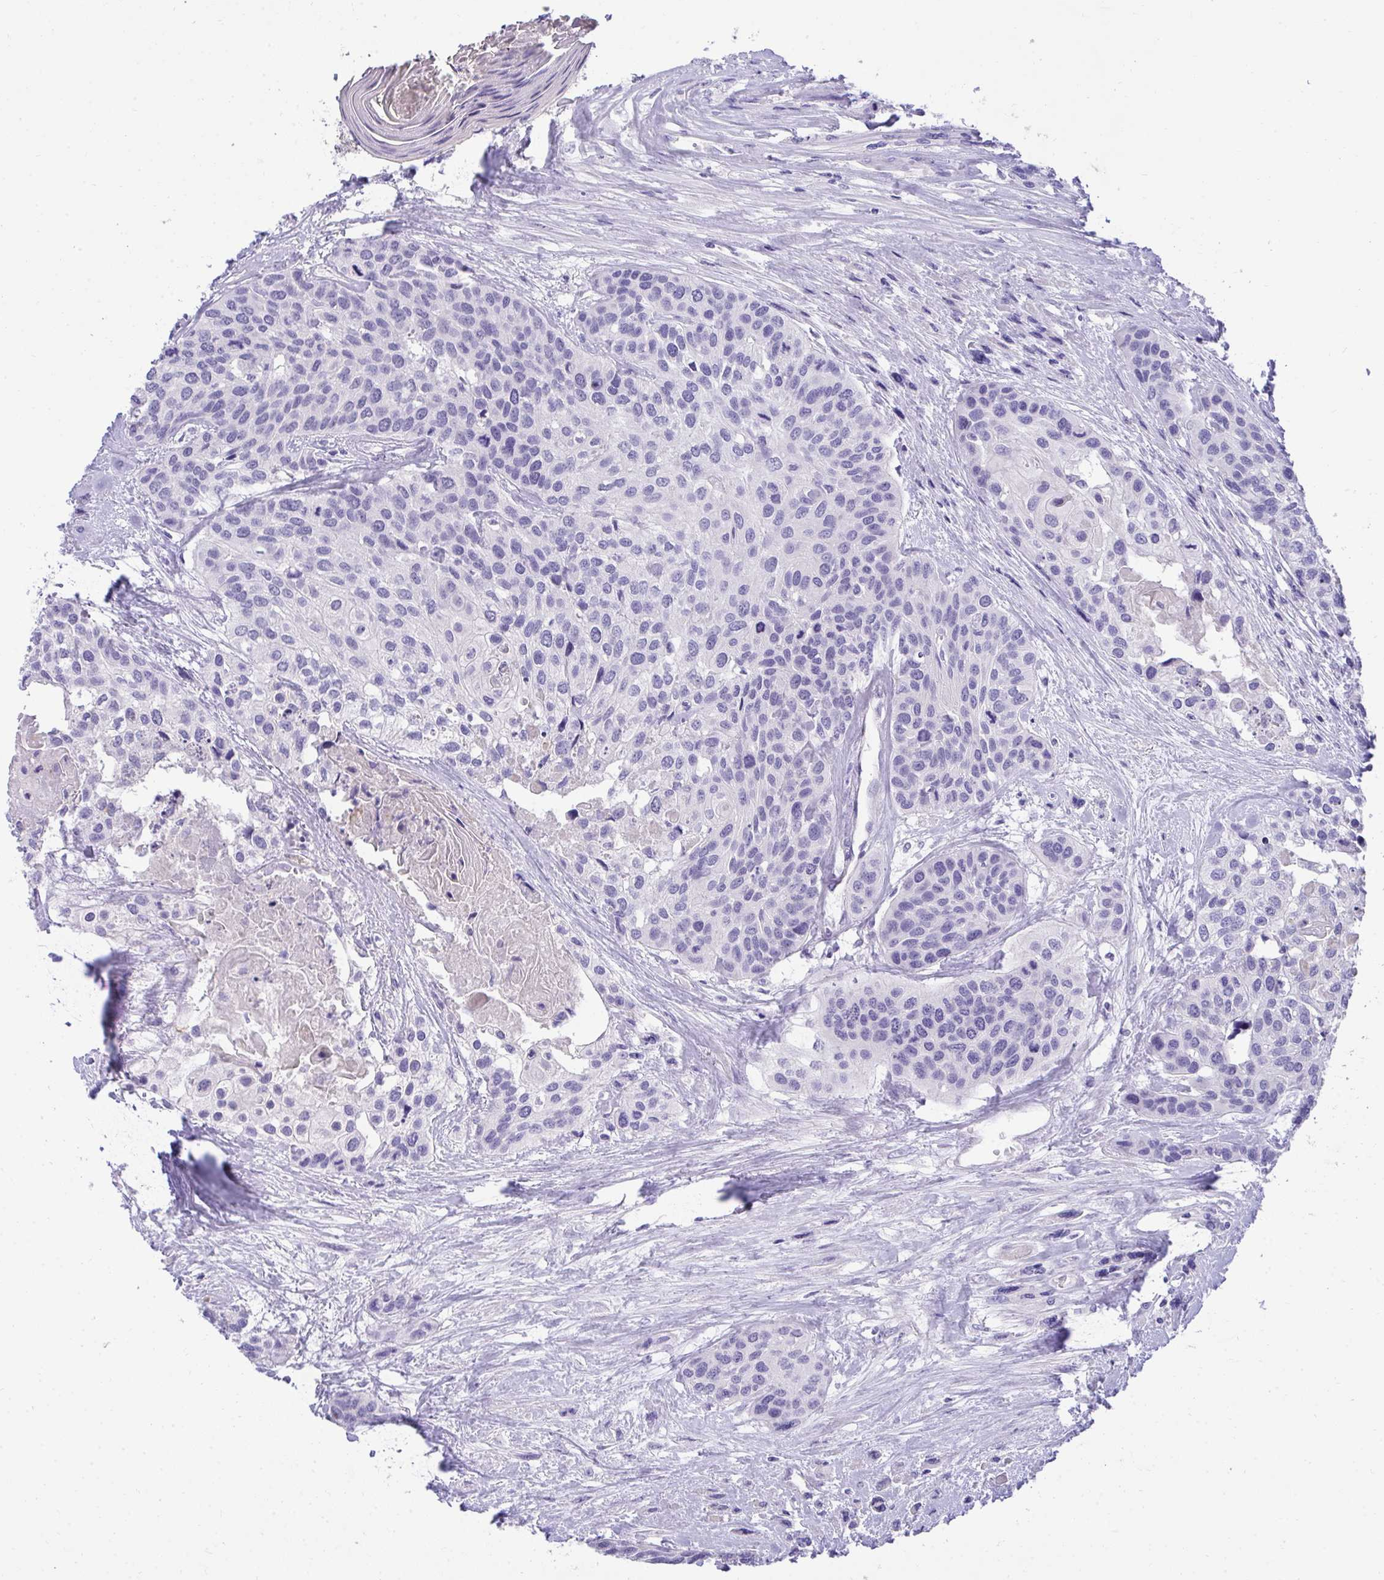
{"staining": {"intensity": "negative", "quantity": "none", "location": "none"}, "tissue": "head and neck cancer", "cell_type": "Tumor cells", "image_type": "cancer", "snomed": [{"axis": "morphology", "description": "Squamous cell carcinoma, NOS"}, {"axis": "topography", "description": "Head-Neck"}], "caption": "Tumor cells are negative for brown protein staining in squamous cell carcinoma (head and neck).", "gene": "TMCO5A", "patient": {"sex": "female", "age": 50}}